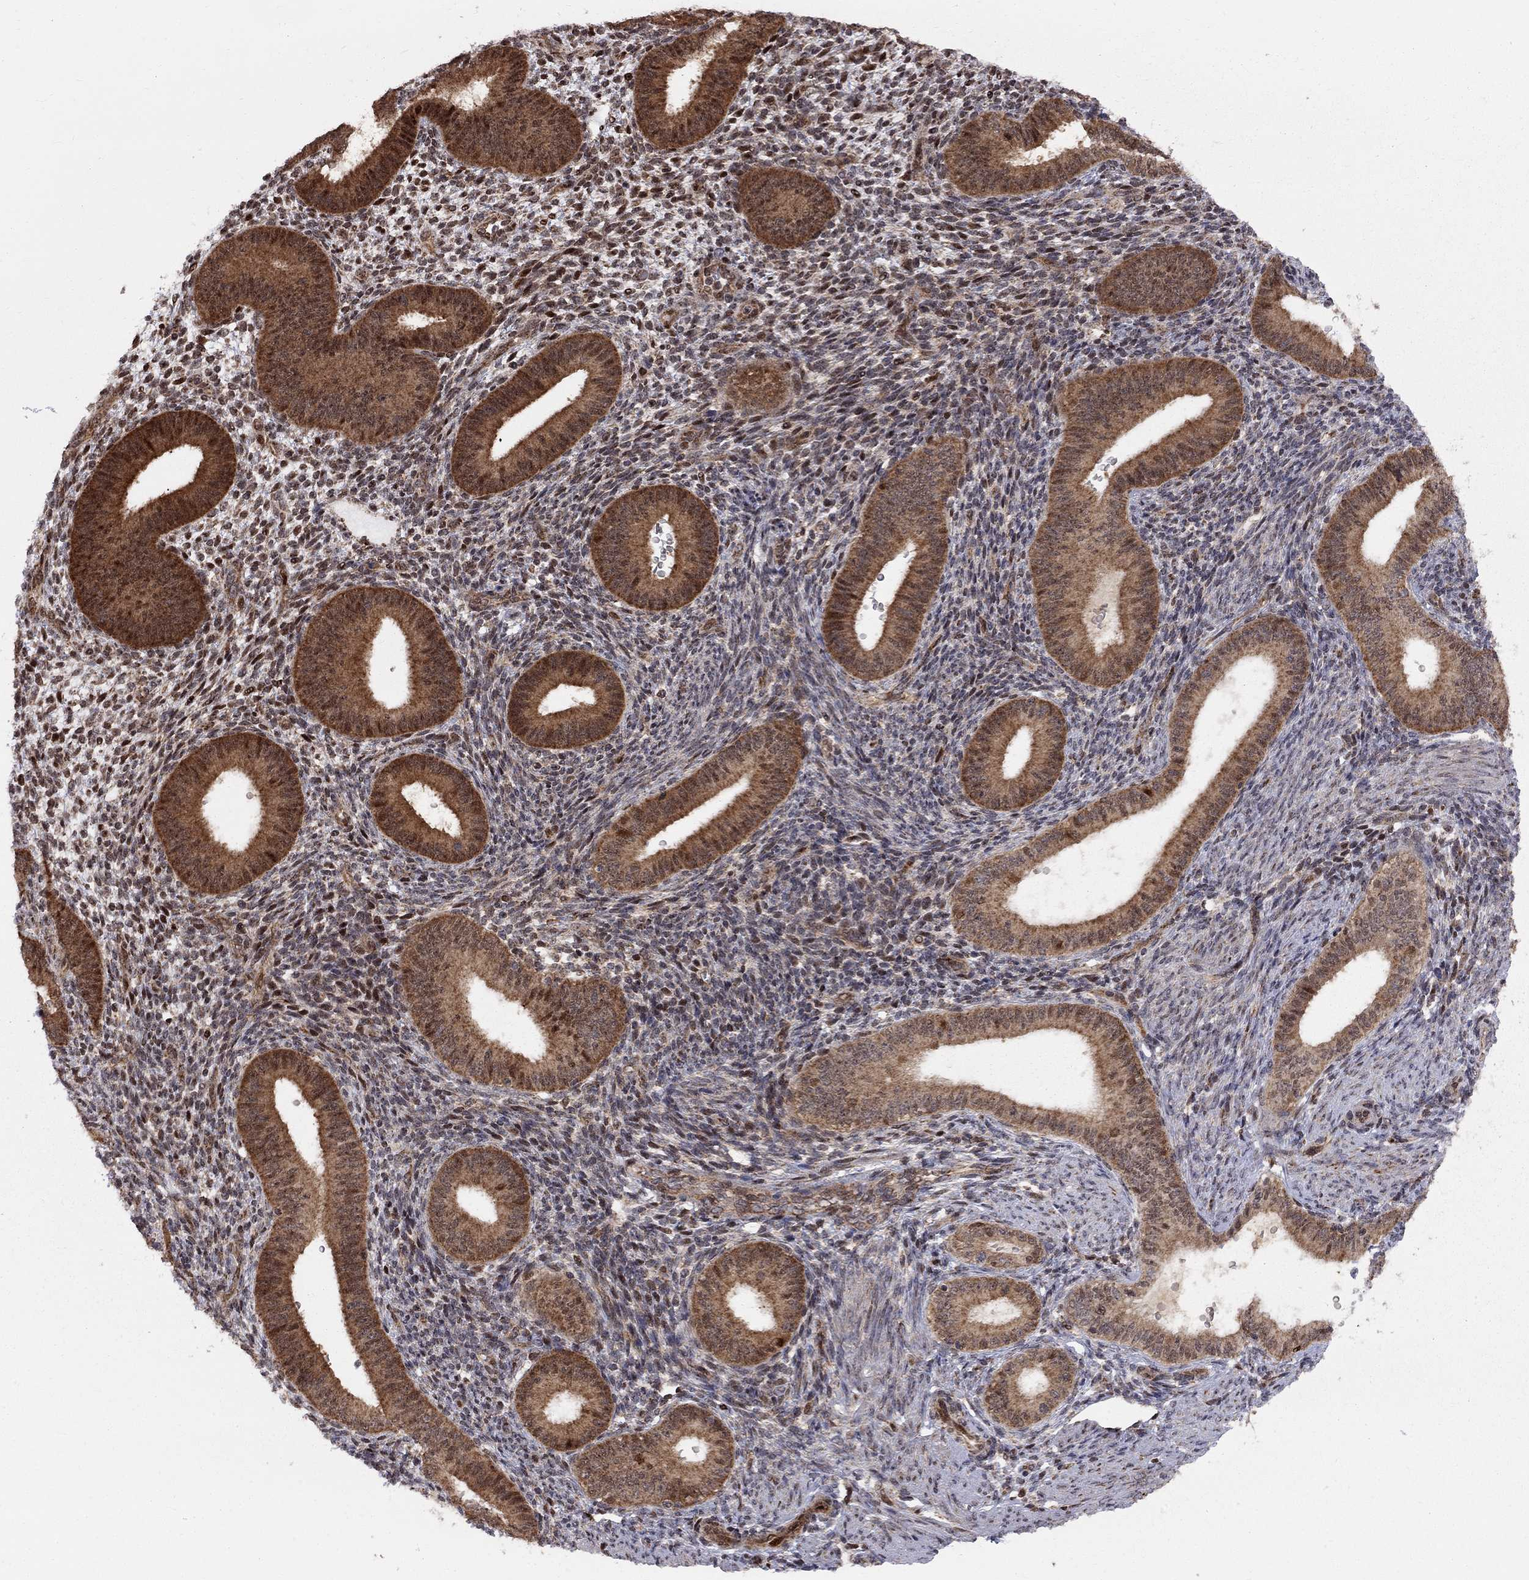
{"staining": {"intensity": "strong", "quantity": "25%-75%", "location": "nuclear"}, "tissue": "endometrium", "cell_type": "Cells in endometrial stroma", "image_type": "normal", "snomed": [{"axis": "morphology", "description": "Normal tissue, NOS"}, {"axis": "topography", "description": "Endometrium"}], "caption": "DAB (3,3'-diaminobenzidine) immunohistochemical staining of unremarkable endometrium displays strong nuclear protein expression in approximately 25%-75% of cells in endometrial stroma. Immunohistochemistry (ihc) stains the protein of interest in brown and the nuclei are stained blue.", "gene": "ELOB", "patient": {"sex": "female", "age": 39}}